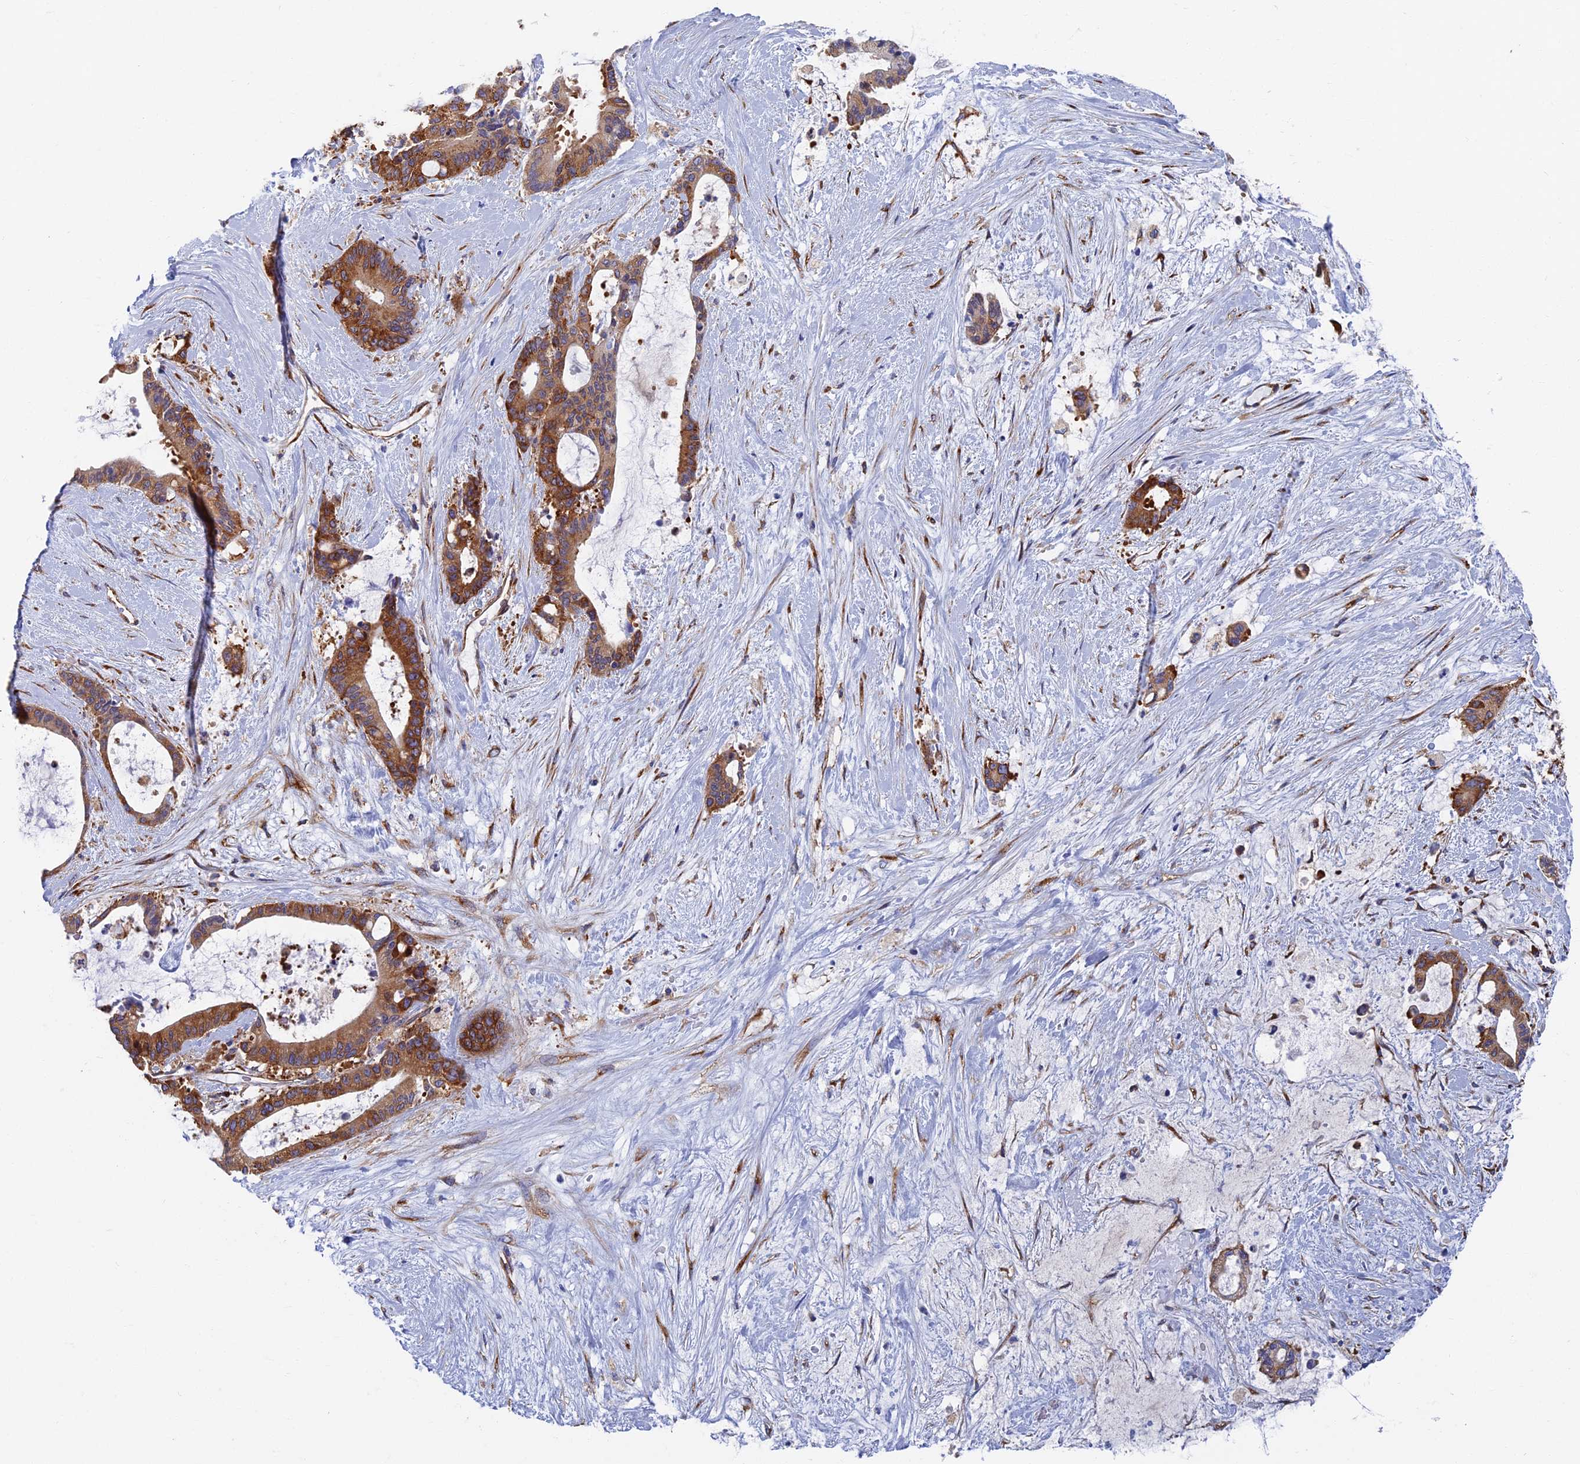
{"staining": {"intensity": "strong", "quantity": ">75%", "location": "cytoplasmic/membranous"}, "tissue": "liver cancer", "cell_type": "Tumor cells", "image_type": "cancer", "snomed": [{"axis": "morphology", "description": "Normal tissue, NOS"}, {"axis": "morphology", "description": "Cholangiocarcinoma"}, {"axis": "topography", "description": "Liver"}, {"axis": "topography", "description": "Peripheral nerve tissue"}], "caption": "A high-resolution histopathology image shows immunohistochemistry staining of cholangiocarcinoma (liver), which shows strong cytoplasmic/membranous staining in approximately >75% of tumor cells. Using DAB (brown) and hematoxylin (blue) stains, captured at high magnification using brightfield microscopy.", "gene": "YBX1", "patient": {"sex": "female", "age": 73}}